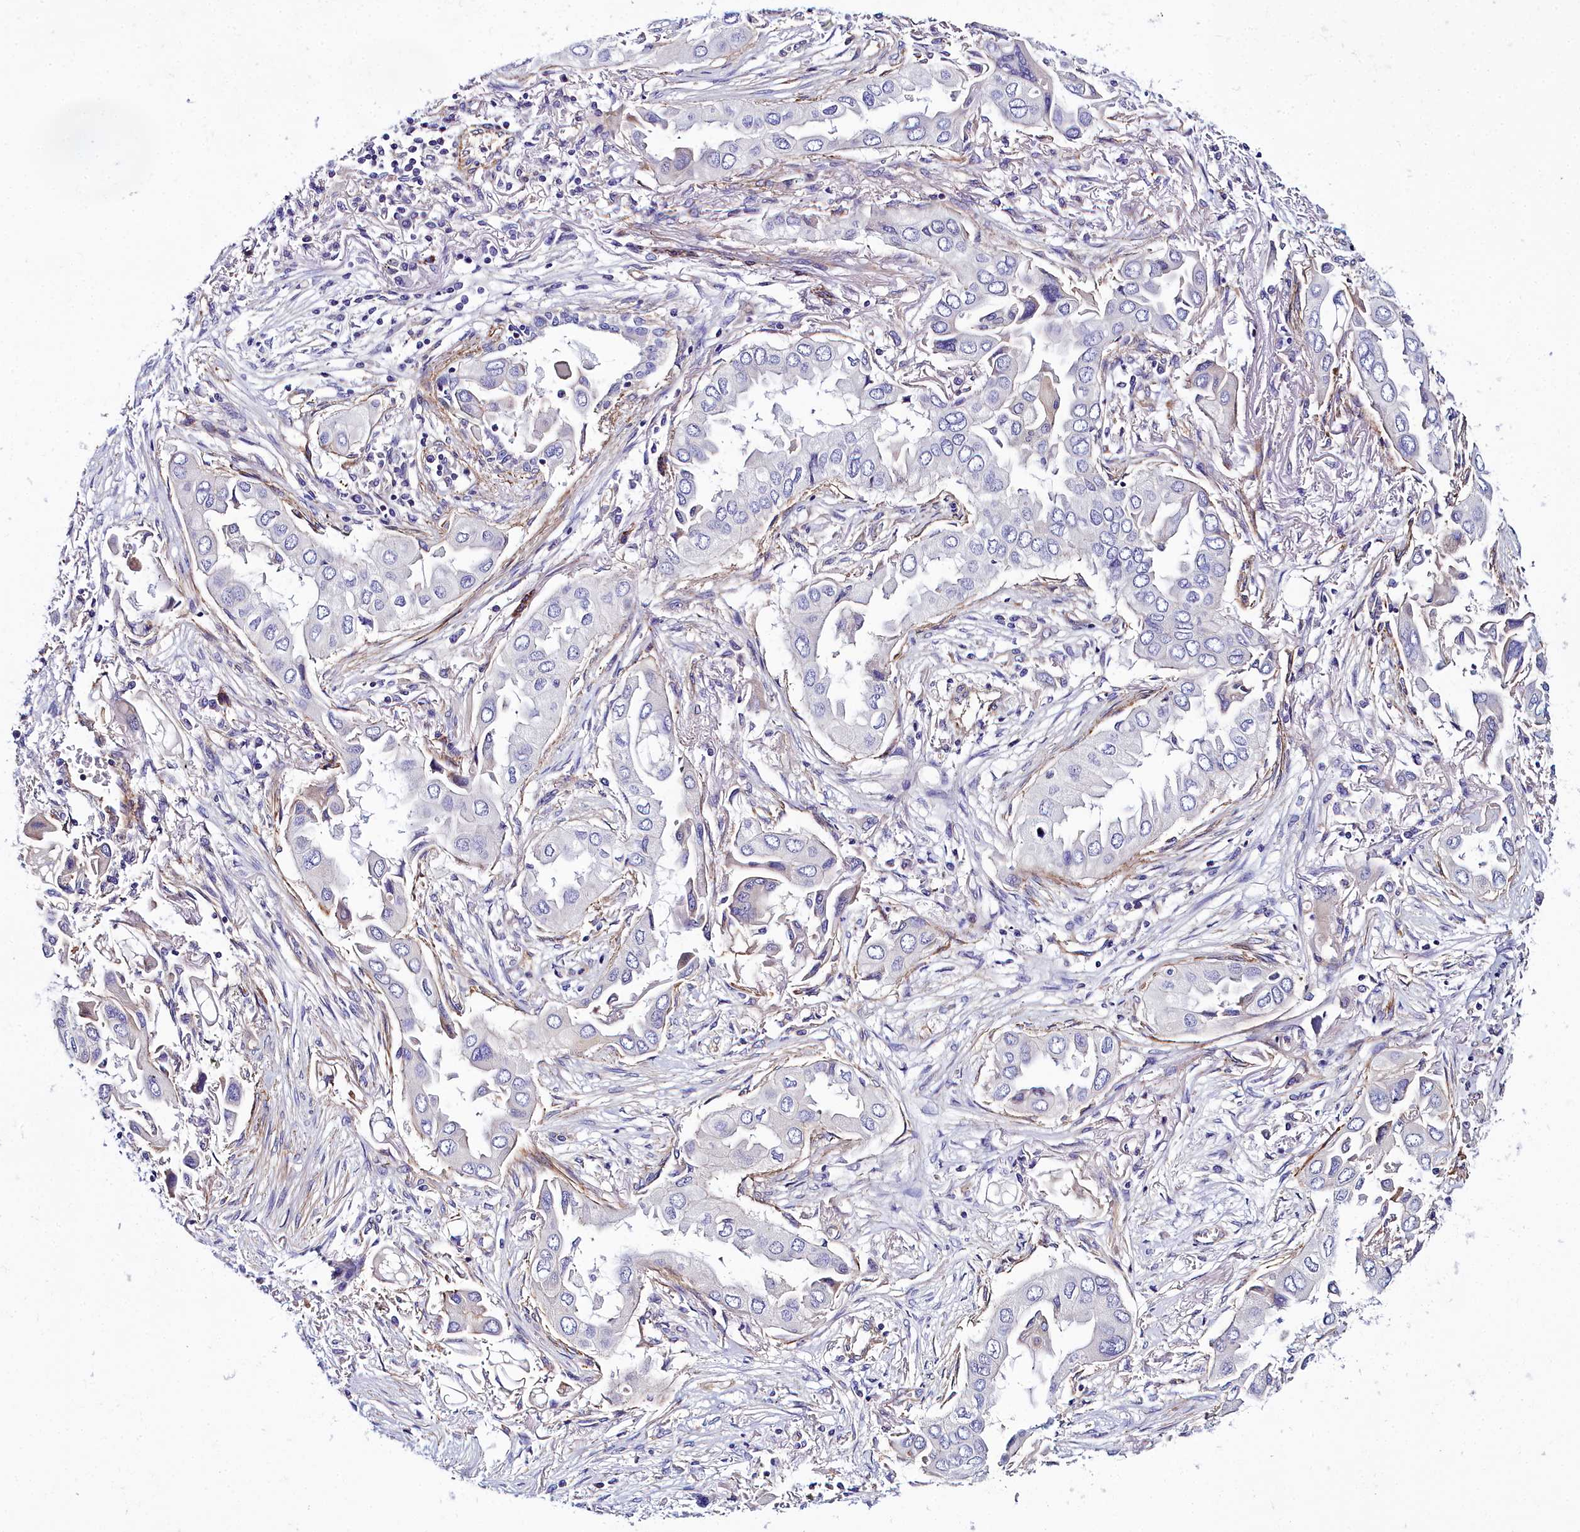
{"staining": {"intensity": "negative", "quantity": "none", "location": "none"}, "tissue": "lung cancer", "cell_type": "Tumor cells", "image_type": "cancer", "snomed": [{"axis": "morphology", "description": "Adenocarcinoma, NOS"}, {"axis": "topography", "description": "Lung"}], "caption": "Tumor cells show no significant protein positivity in adenocarcinoma (lung).", "gene": "FADS3", "patient": {"sex": "female", "age": 76}}